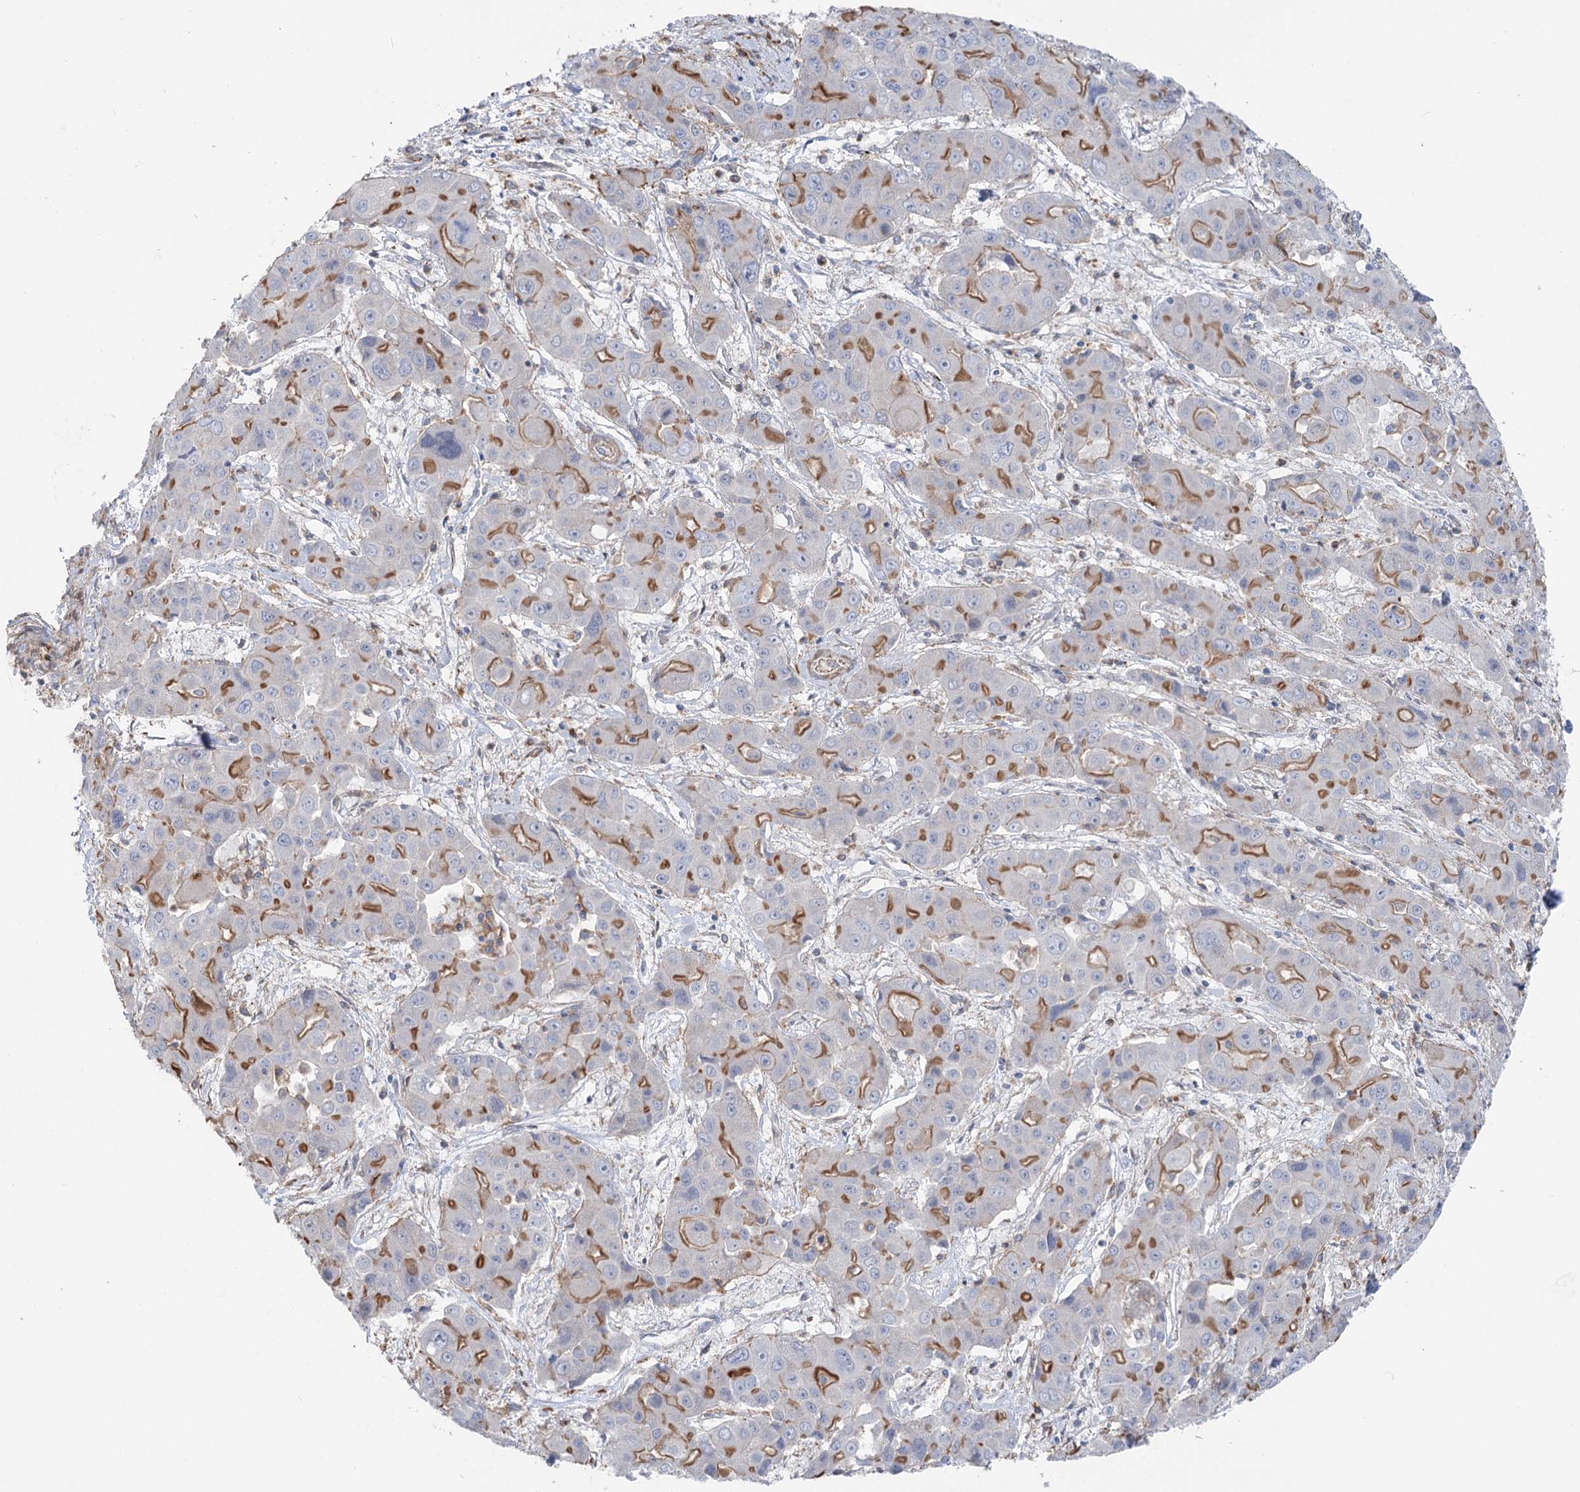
{"staining": {"intensity": "moderate", "quantity": ">75%", "location": "cytoplasmic/membranous"}, "tissue": "liver cancer", "cell_type": "Tumor cells", "image_type": "cancer", "snomed": [{"axis": "morphology", "description": "Cholangiocarcinoma"}, {"axis": "topography", "description": "Liver"}], "caption": "This is an image of immunohistochemistry staining of cholangiocarcinoma (liver), which shows moderate positivity in the cytoplasmic/membranous of tumor cells.", "gene": "LARP1B", "patient": {"sex": "male", "age": 67}}